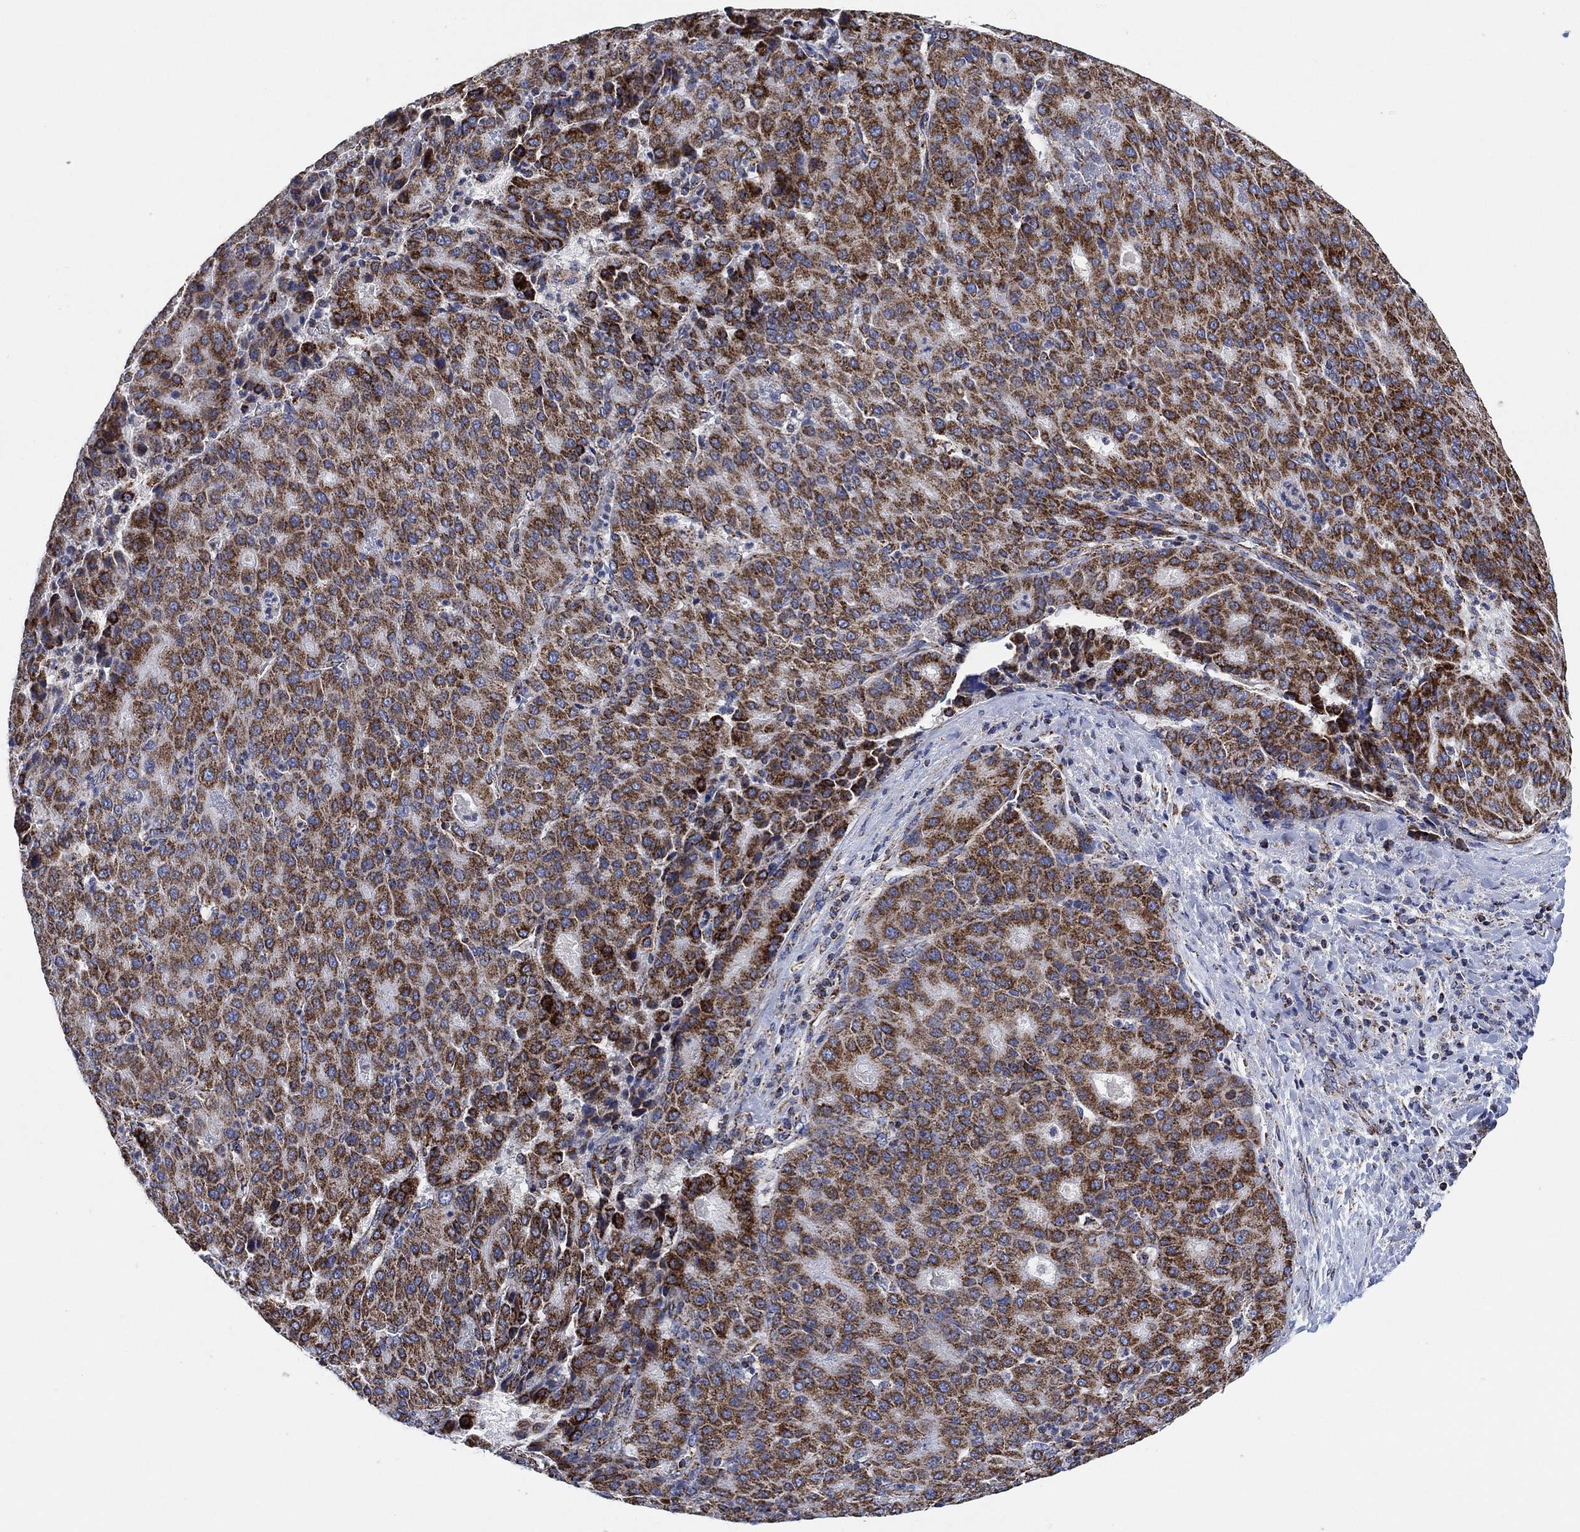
{"staining": {"intensity": "strong", "quantity": ">75%", "location": "cytoplasmic/membranous"}, "tissue": "liver cancer", "cell_type": "Tumor cells", "image_type": "cancer", "snomed": [{"axis": "morphology", "description": "Carcinoma, Hepatocellular, NOS"}, {"axis": "topography", "description": "Liver"}], "caption": "DAB immunohistochemical staining of human liver cancer displays strong cytoplasmic/membranous protein staining in about >75% of tumor cells.", "gene": "NDUFS3", "patient": {"sex": "male", "age": 65}}